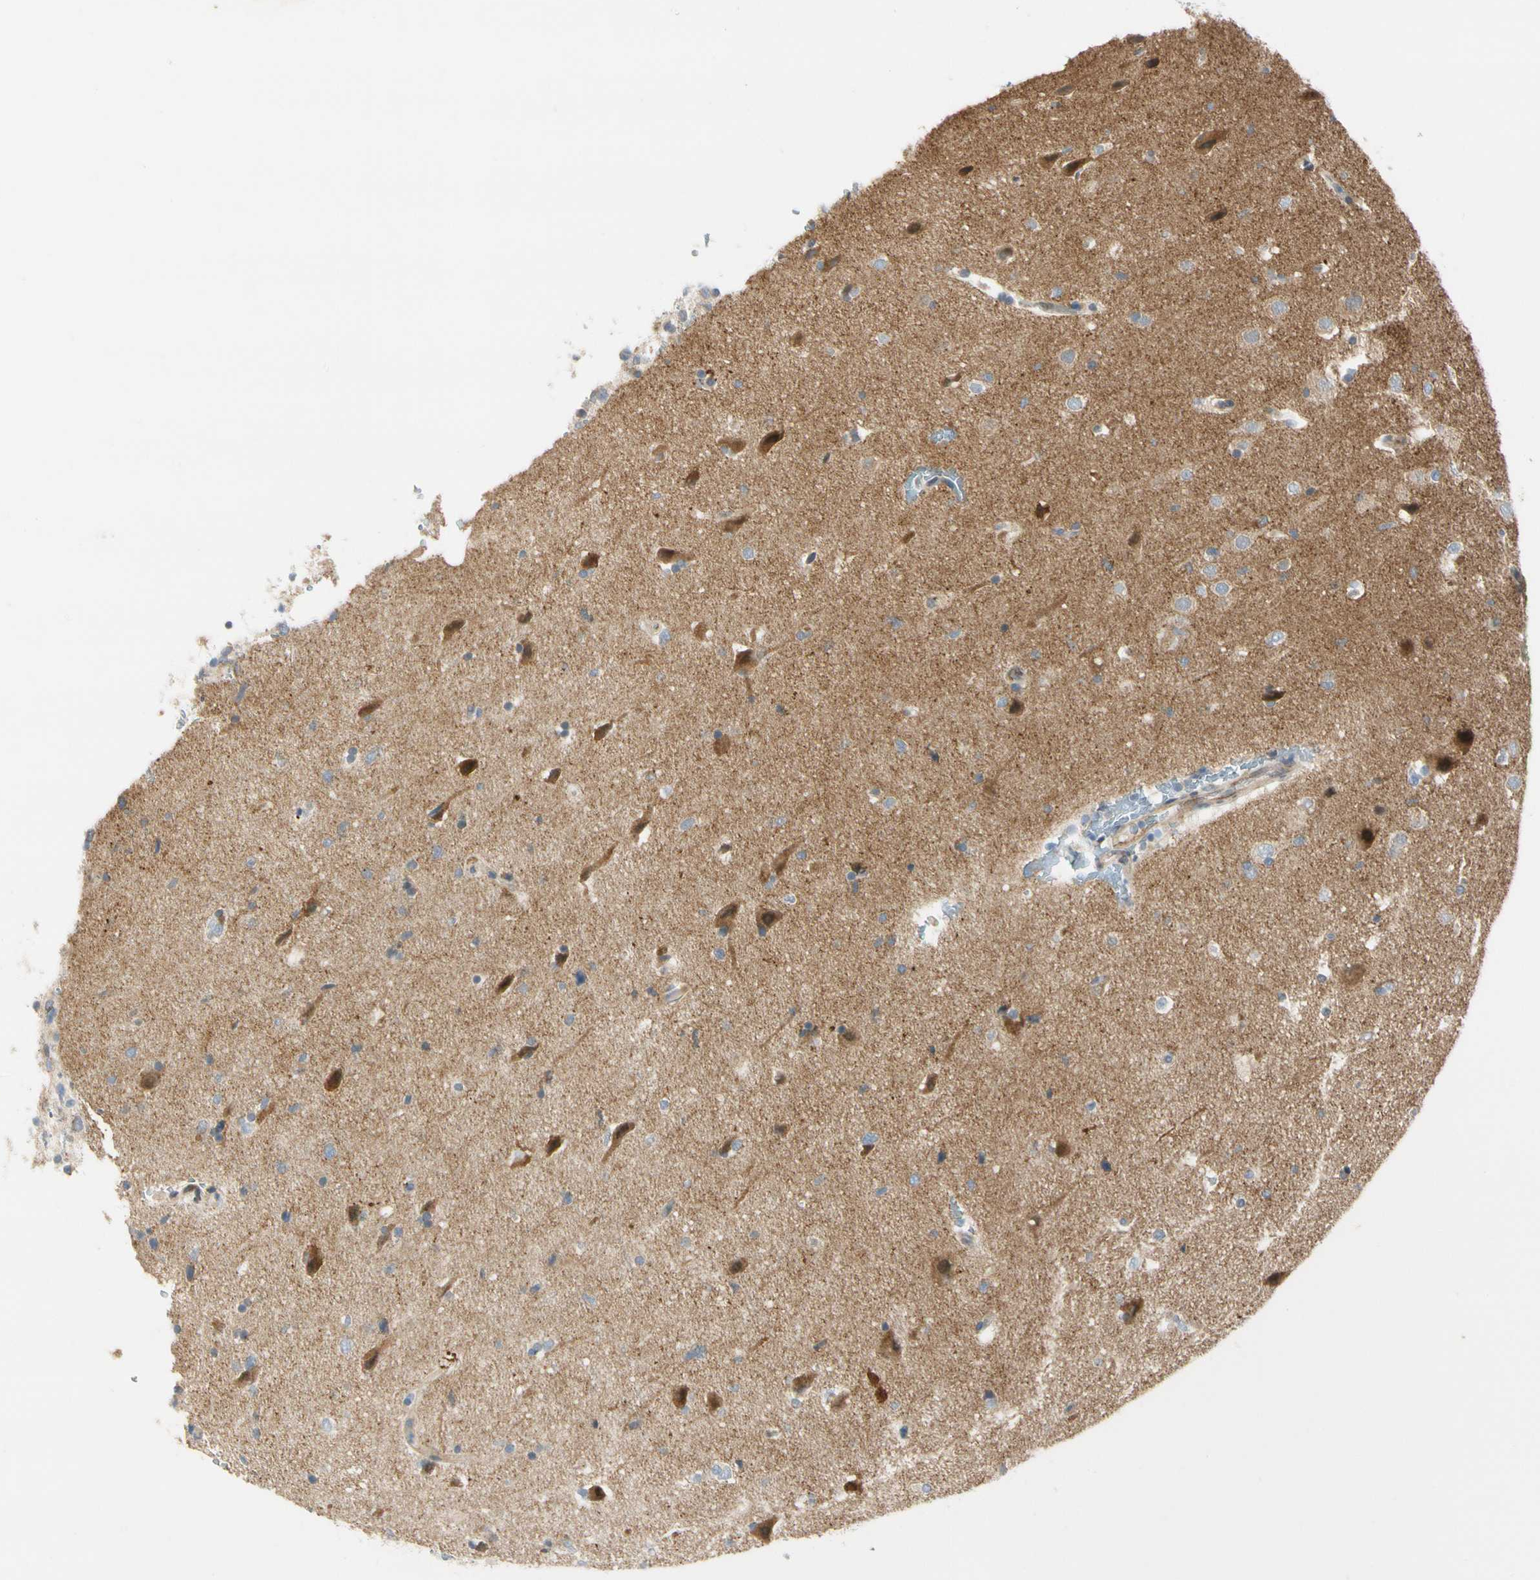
{"staining": {"intensity": "moderate", "quantity": "25%-75%", "location": "cytoplasmic/membranous,nuclear"}, "tissue": "glioma", "cell_type": "Tumor cells", "image_type": "cancer", "snomed": [{"axis": "morphology", "description": "Glioma, malignant, Low grade"}, {"axis": "topography", "description": "Brain"}], "caption": "Protein expression analysis of human glioma reveals moderate cytoplasmic/membranous and nuclear staining in about 25%-75% of tumor cells. Immunohistochemistry (ihc) stains the protein in brown and the nuclei are stained blue.", "gene": "NPDC1", "patient": {"sex": "female", "age": 37}}